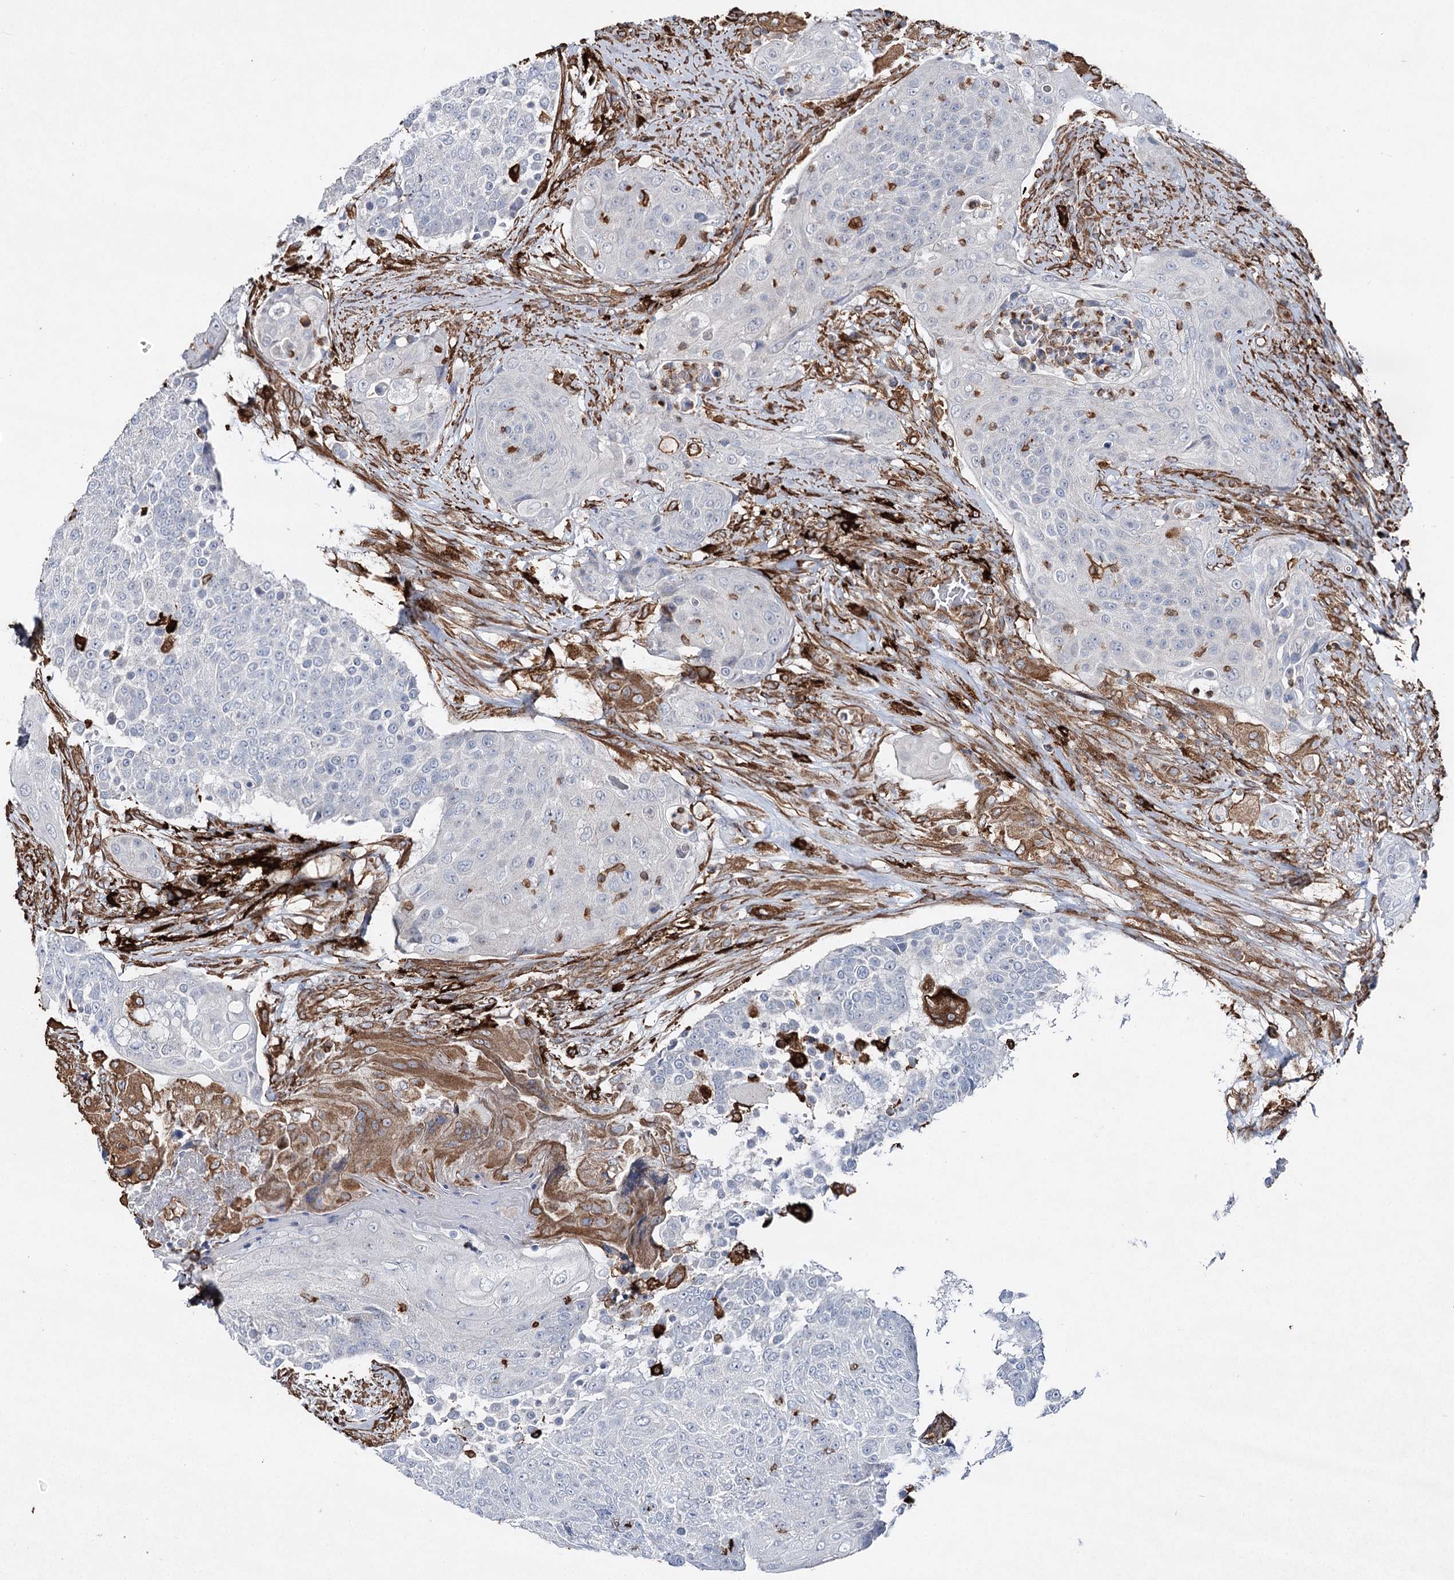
{"staining": {"intensity": "negative", "quantity": "none", "location": "none"}, "tissue": "urothelial cancer", "cell_type": "Tumor cells", "image_type": "cancer", "snomed": [{"axis": "morphology", "description": "Urothelial carcinoma, High grade"}, {"axis": "topography", "description": "Urinary bladder"}], "caption": "This image is of urothelial cancer stained with IHC to label a protein in brown with the nuclei are counter-stained blue. There is no positivity in tumor cells.", "gene": "CLEC4M", "patient": {"sex": "female", "age": 63}}